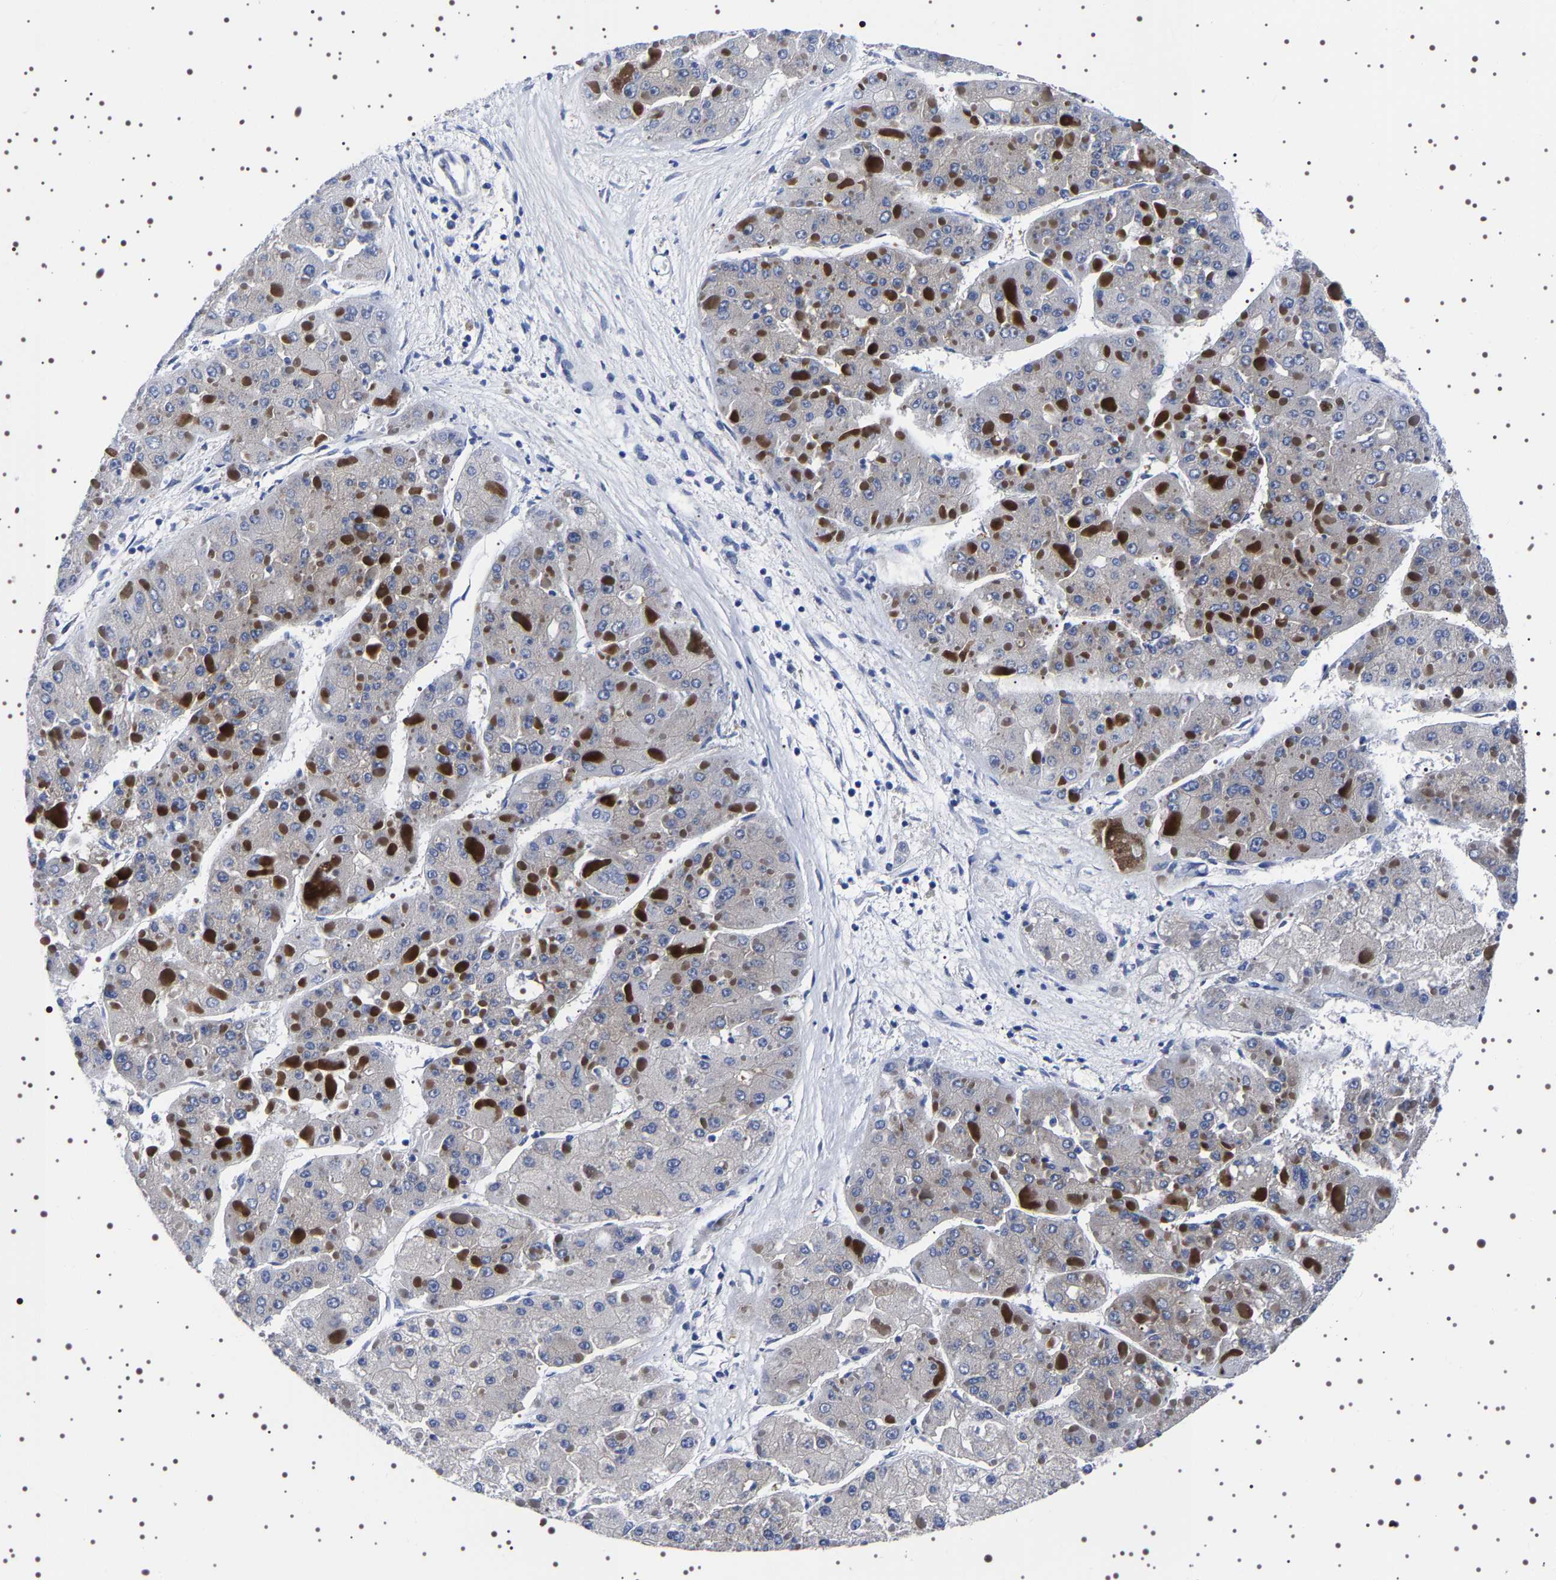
{"staining": {"intensity": "negative", "quantity": "none", "location": "none"}, "tissue": "liver cancer", "cell_type": "Tumor cells", "image_type": "cancer", "snomed": [{"axis": "morphology", "description": "Carcinoma, Hepatocellular, NOS"}, {"axis": "topography", "description": "Liver"}], "caption": "A histopathology image of human liver hepatocellular carcinoma is negative for staining in tumor cells.", "gene": "DARS1", "patient": {"sex": "female", "age": 73}}